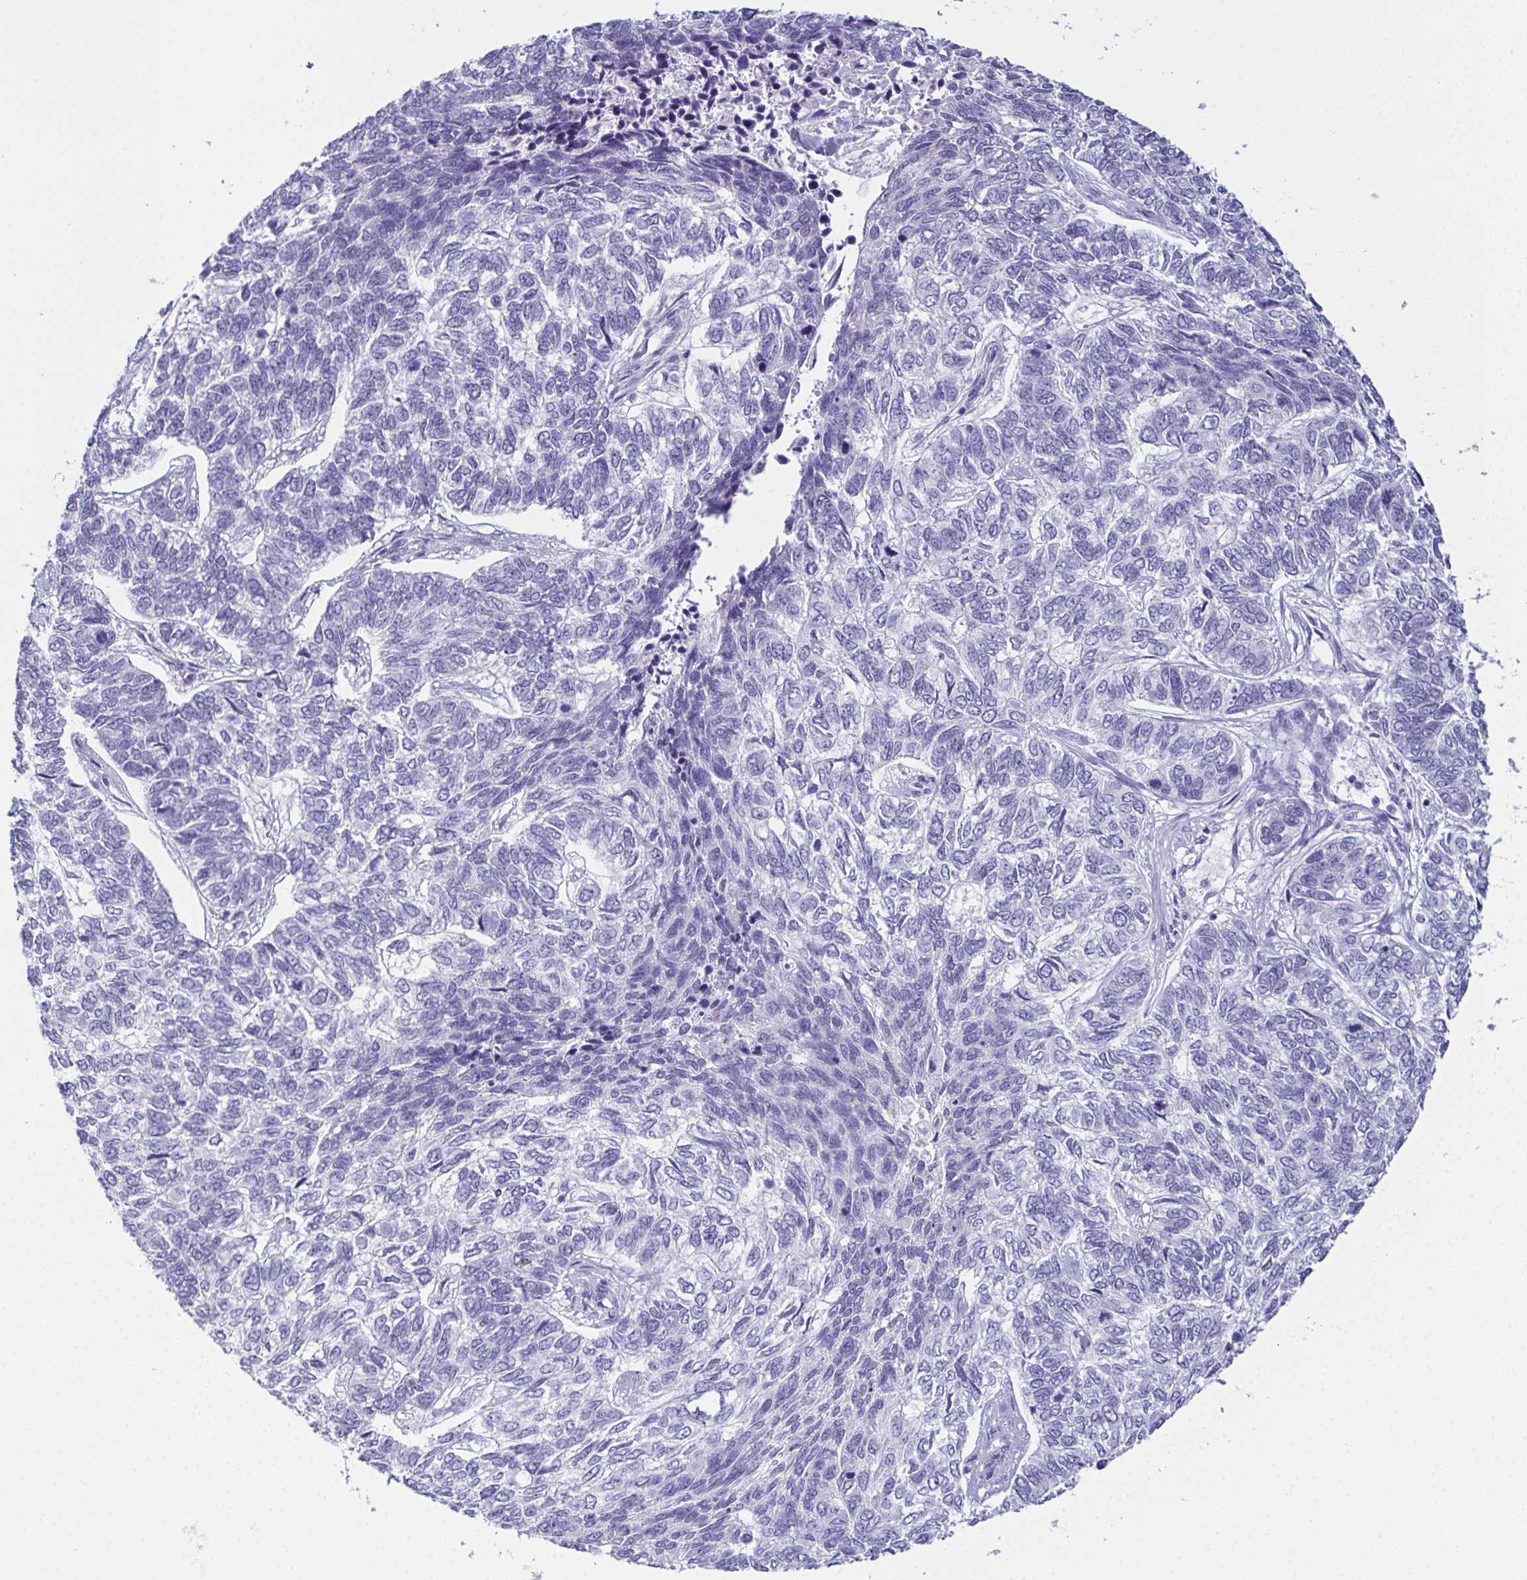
{"staining": {"intensity": "negative", "quantity": "none", "location": "none"}, "tissue": "skin cancer", "cell_type": "Tumor cells", "image_type": "cancer", "snomed": [{"axis": "morphology", "description": "Basal cell carcinoma"}, {"axis": "topography", "description": "Skin"}], "caption": "DAB (3,3'-diaminobenzidine) immunohistochemical staining of basal cell carcinoma (skin) demonstrates no significant staining in tumor cells.", "gene": "TEX19", "patient": {"sex": "female", "age": 65}}